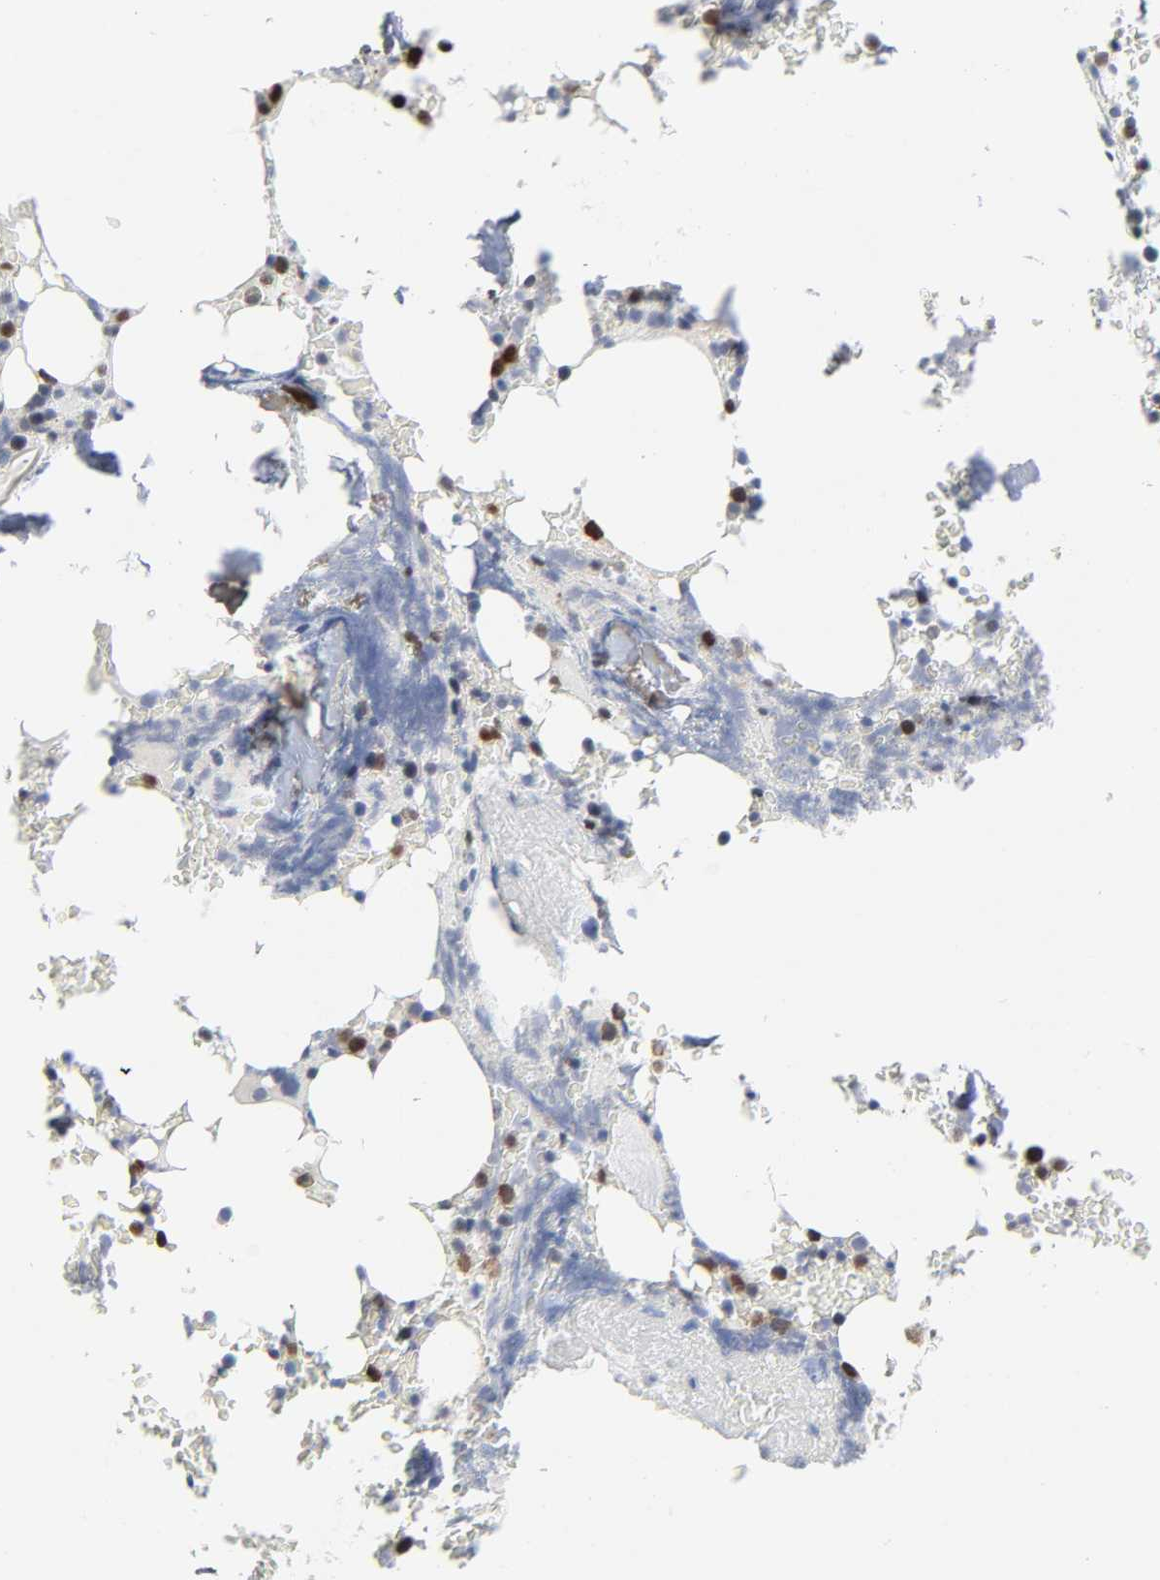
{"staining": {"intensity": "strong", "quantity": "<25%", "location": "nuclear"}, "tissue": "bone marrow", "cell_type": "Hematopoietic cells", "image_type": "normal", "snomed": [{"axis": "morphology", "description": "Normal tissue, NOS"}, {"axis": "topography", "description": "Bone marrow"}], "caption": "A photomicrograph of human bone marrow stained for a protein demonstrates strong nuclear brown staining in hematopoietic cells. The staining is performed using DAB (3,3'-diaminobenzidine) brown chromogen to label protein expression. The nuclei are counter-stained blue using hematoxylin.", "gene": "WEE1", "patient": {"sex": "female", "age": 66}}